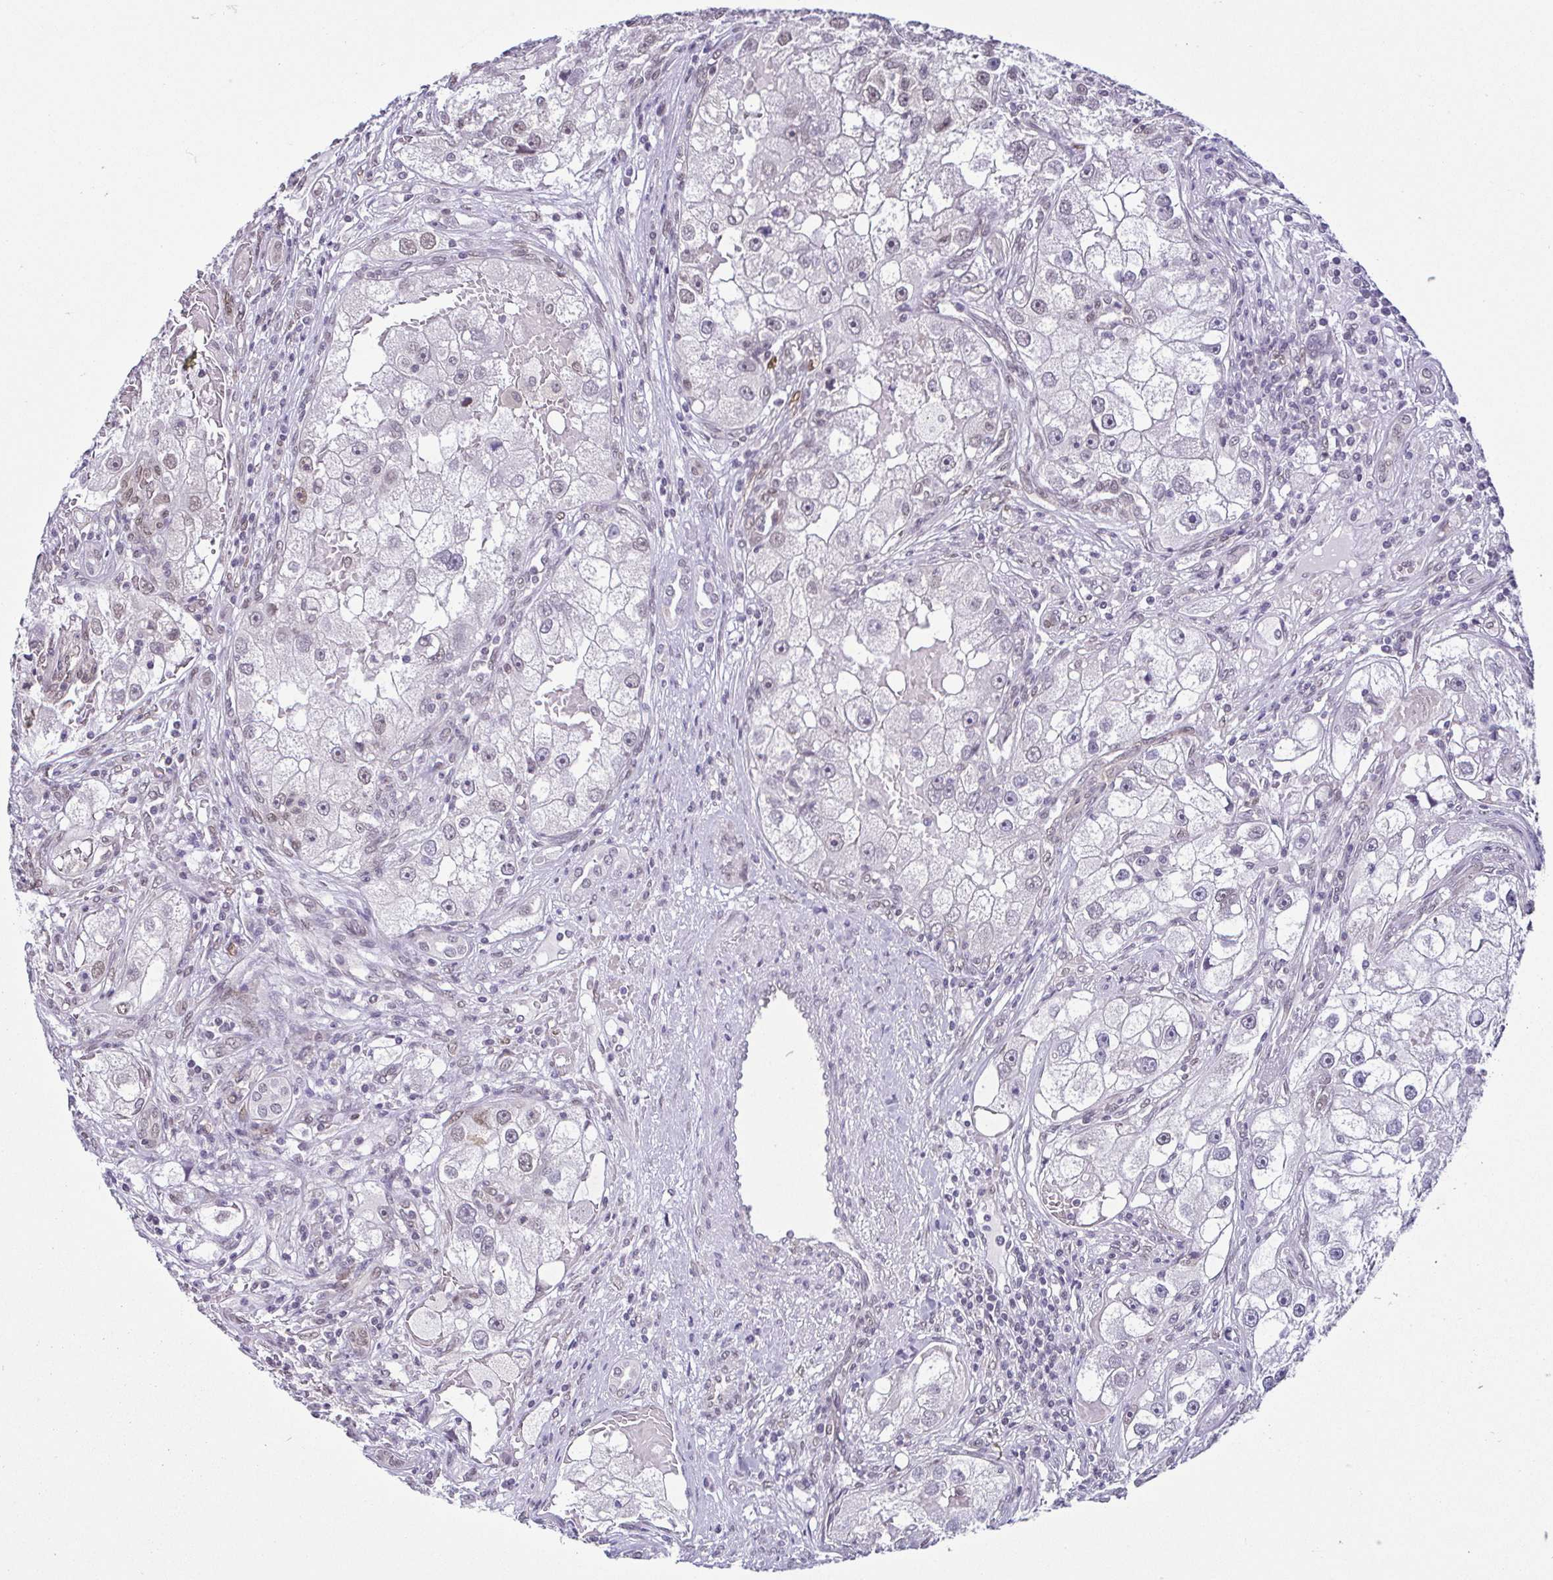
{"staining": {"intensity": "negative", "quantity": "none", "location": "none"}, "tissue": "renal cancer", "cell_type": "Tumor cells", "image_type": "cancer", "snomed": [{"axis": "morphology", "description": "Adenocarcinoma, NOS"}, {"axis": "topography", "description": "Kidney"}], "caption": "Immunohistochemistry (IHC) micrograph of renal adenocarcinoma stained for a protein (brown), which displays no staining in tumor cells. (IHC, brightfield microscopy, high magnification).", "gene": "RBM3", "patient": {"sex": "male", "age": 63}}